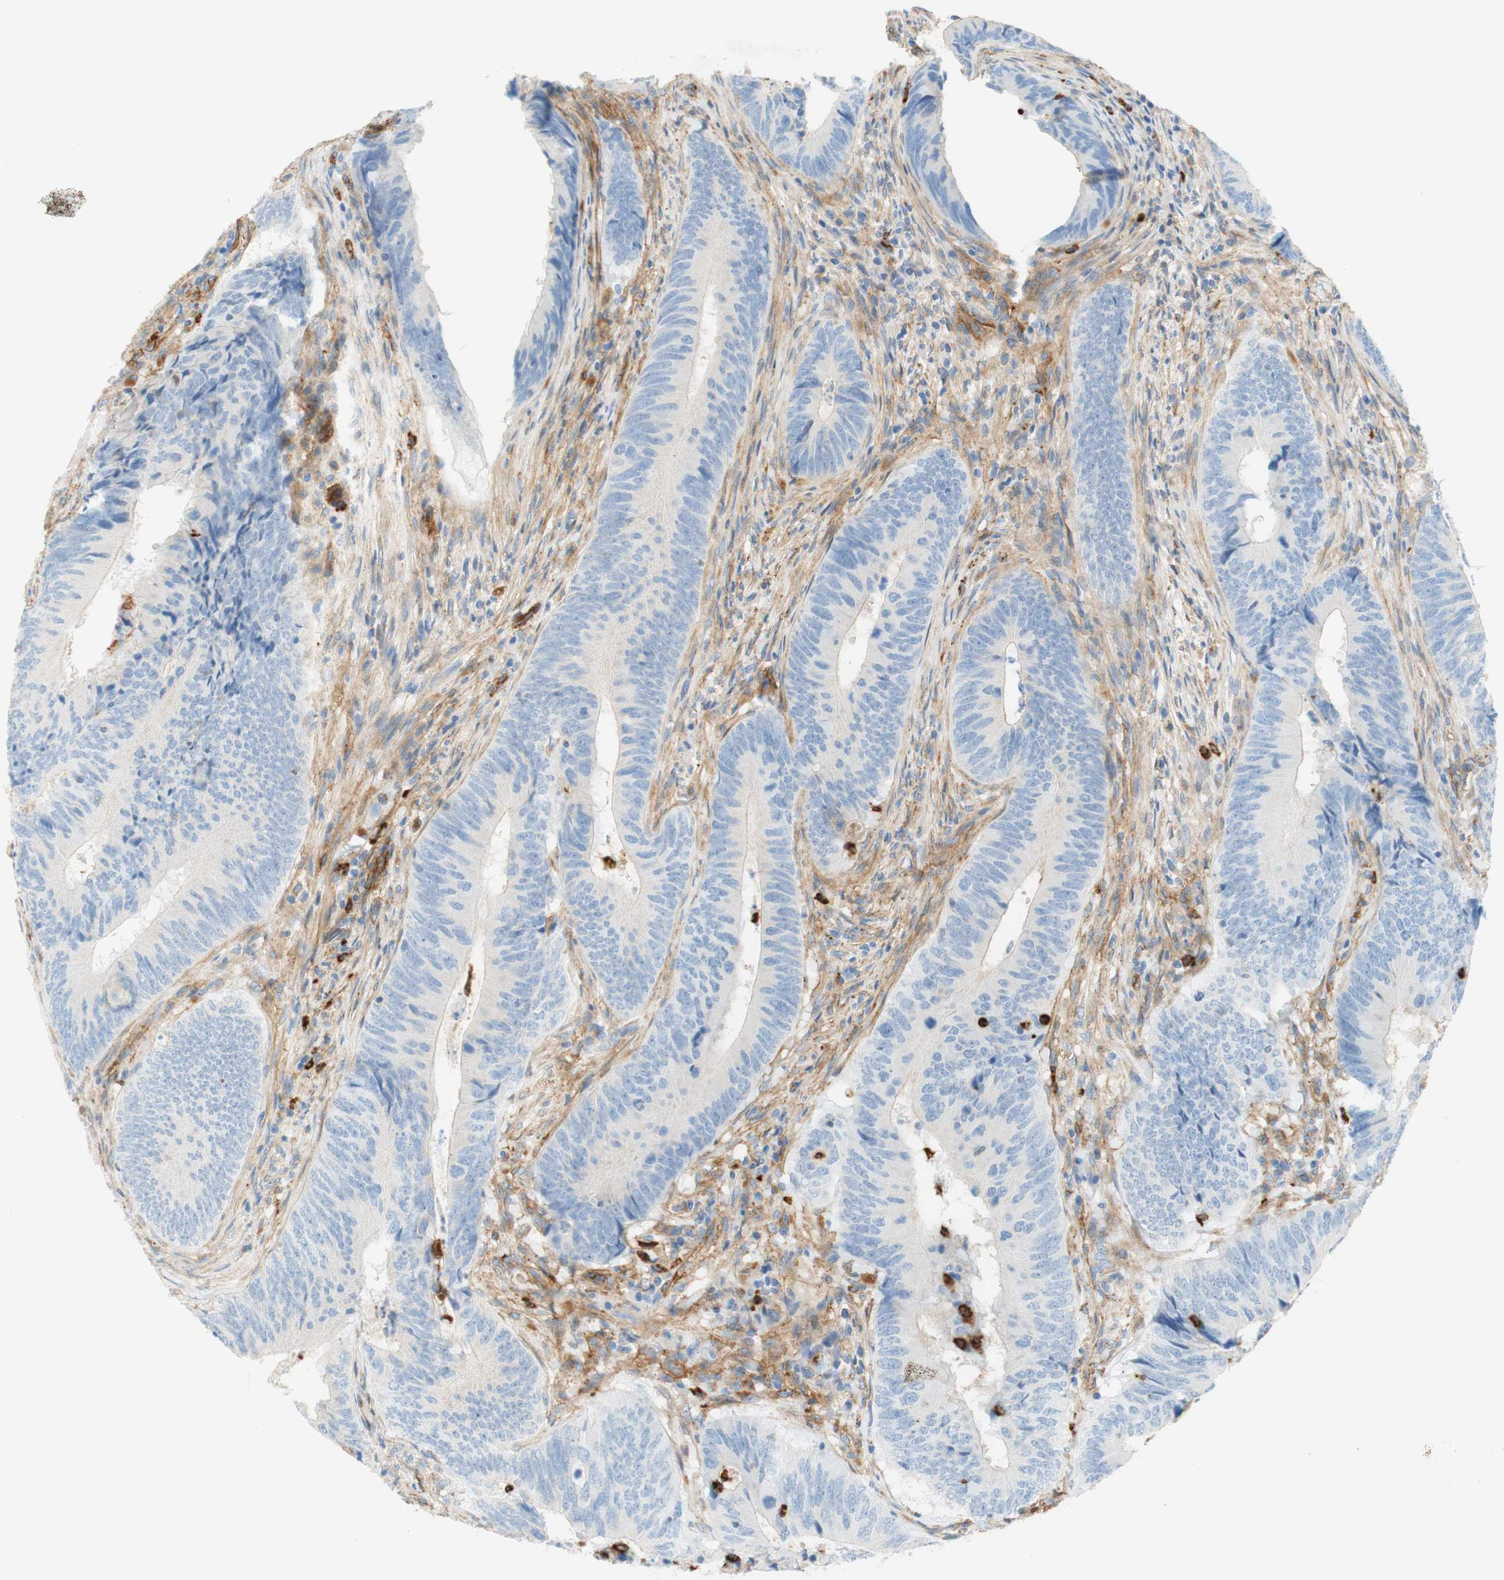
{"staining": {"intensity": "negative", "quantity": "none", "location": "none"}, "tissue": "colorectal cancer", "cell_type": "Tumor cells", "image_type": "cancer", "snomed": [{"axis": "morphology", "description": "Normal tissue, NOS"}, {"axis": "morphology", "description": "Adenocarcinoma, NOS"}, {"axis": "topography", "description": "Colon"}], "caption": "Immunohistochemical staining of human colorectal adenocarcinoma displays no significant expression in tumor cells.", "gene": "STOM", "patient": {"sex": "male", "age": 56}}